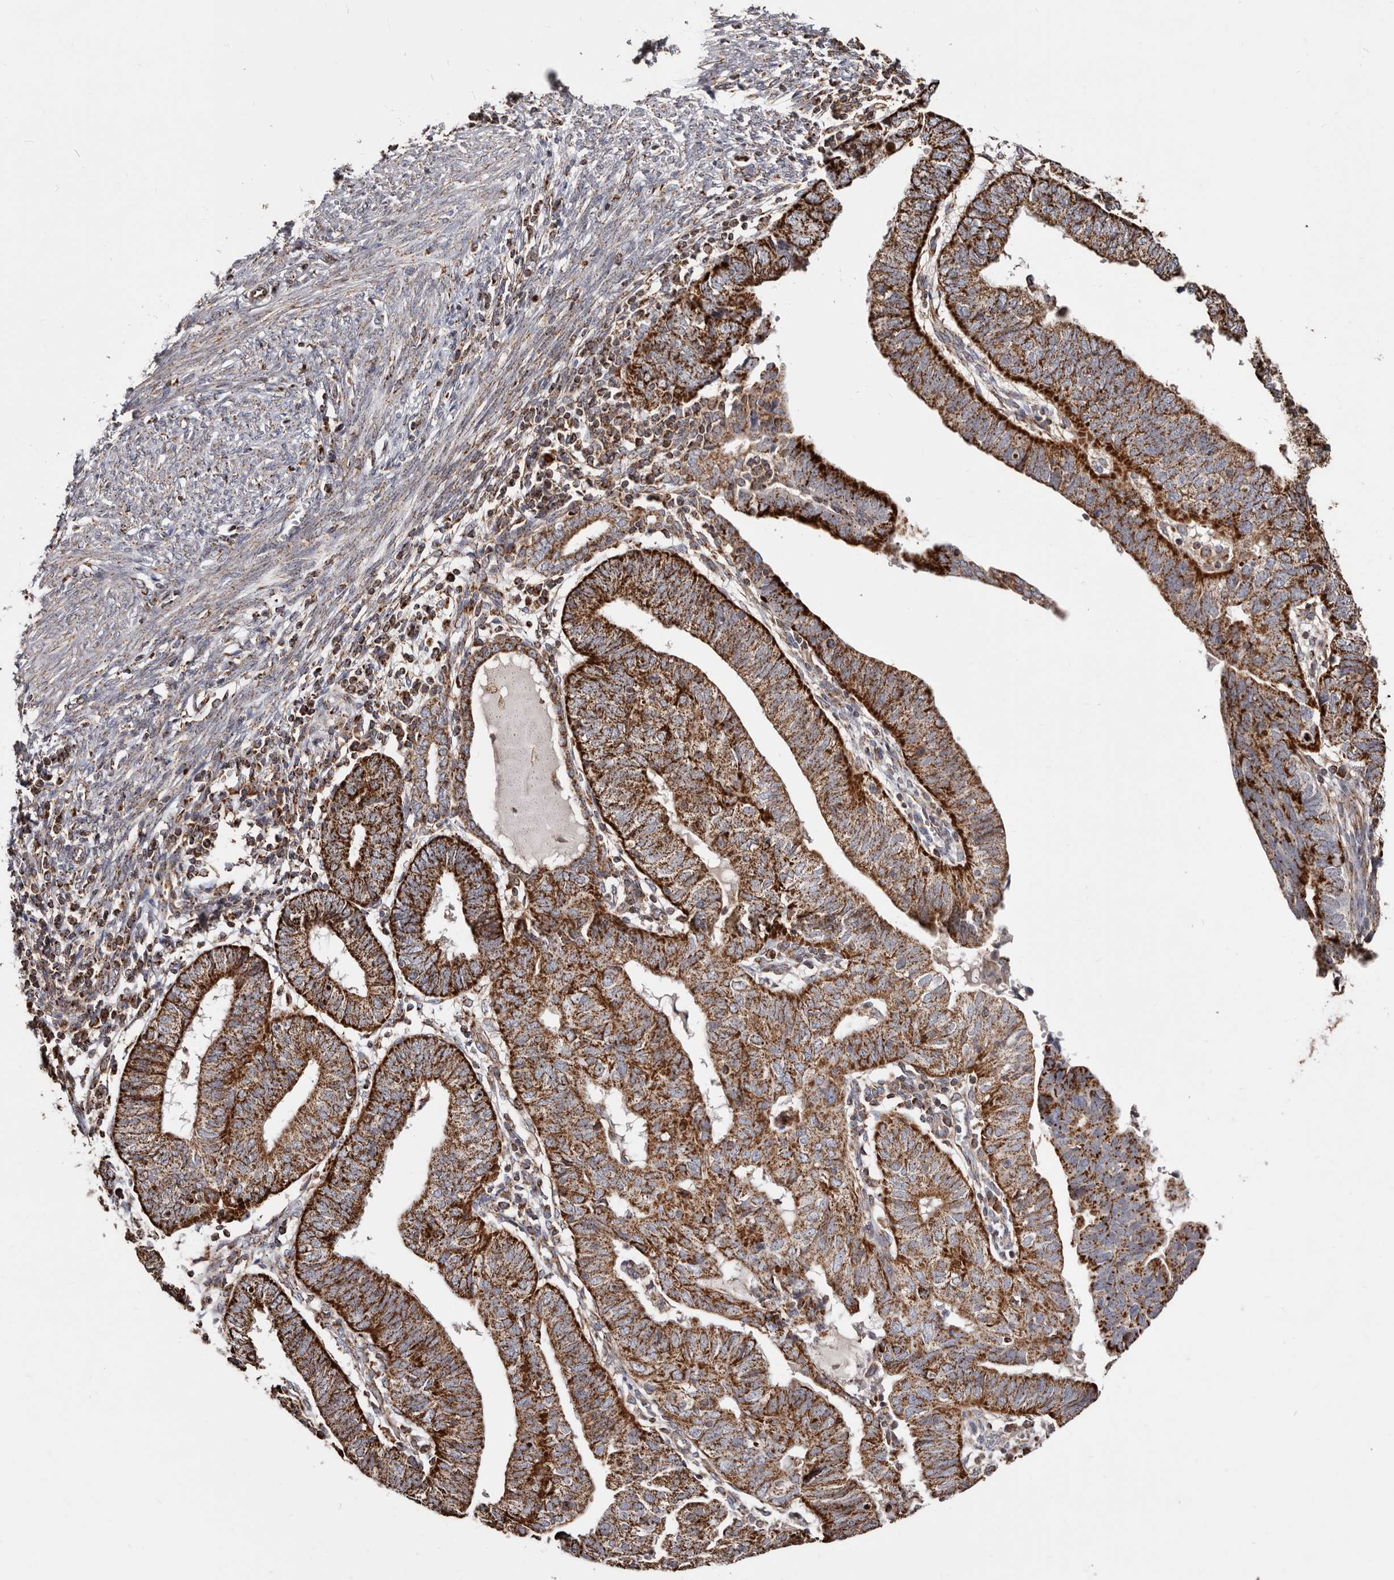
{"staining": {"intensity": "strong", "quantity": ">75%", "location": "cytoplasmic/membranous"}, "tissue": "endometrial cancer", "cell_type": "Tumor cells", "image_type": "cancer", "snomed": [{"axis": "morphology", "description": "Adenocarcinoma, NOS"}, {"axis": "topography", "description": "Uterus"}], "caption": "The micrograph shows immunohistochemical staining of endometrial adenocarcinoma. There is strong cytoplasmic/membranous staining is present in about >75% of tumor cells.", "gene": "PRKACB", "patient": {"sex": "female", "age": 77}}